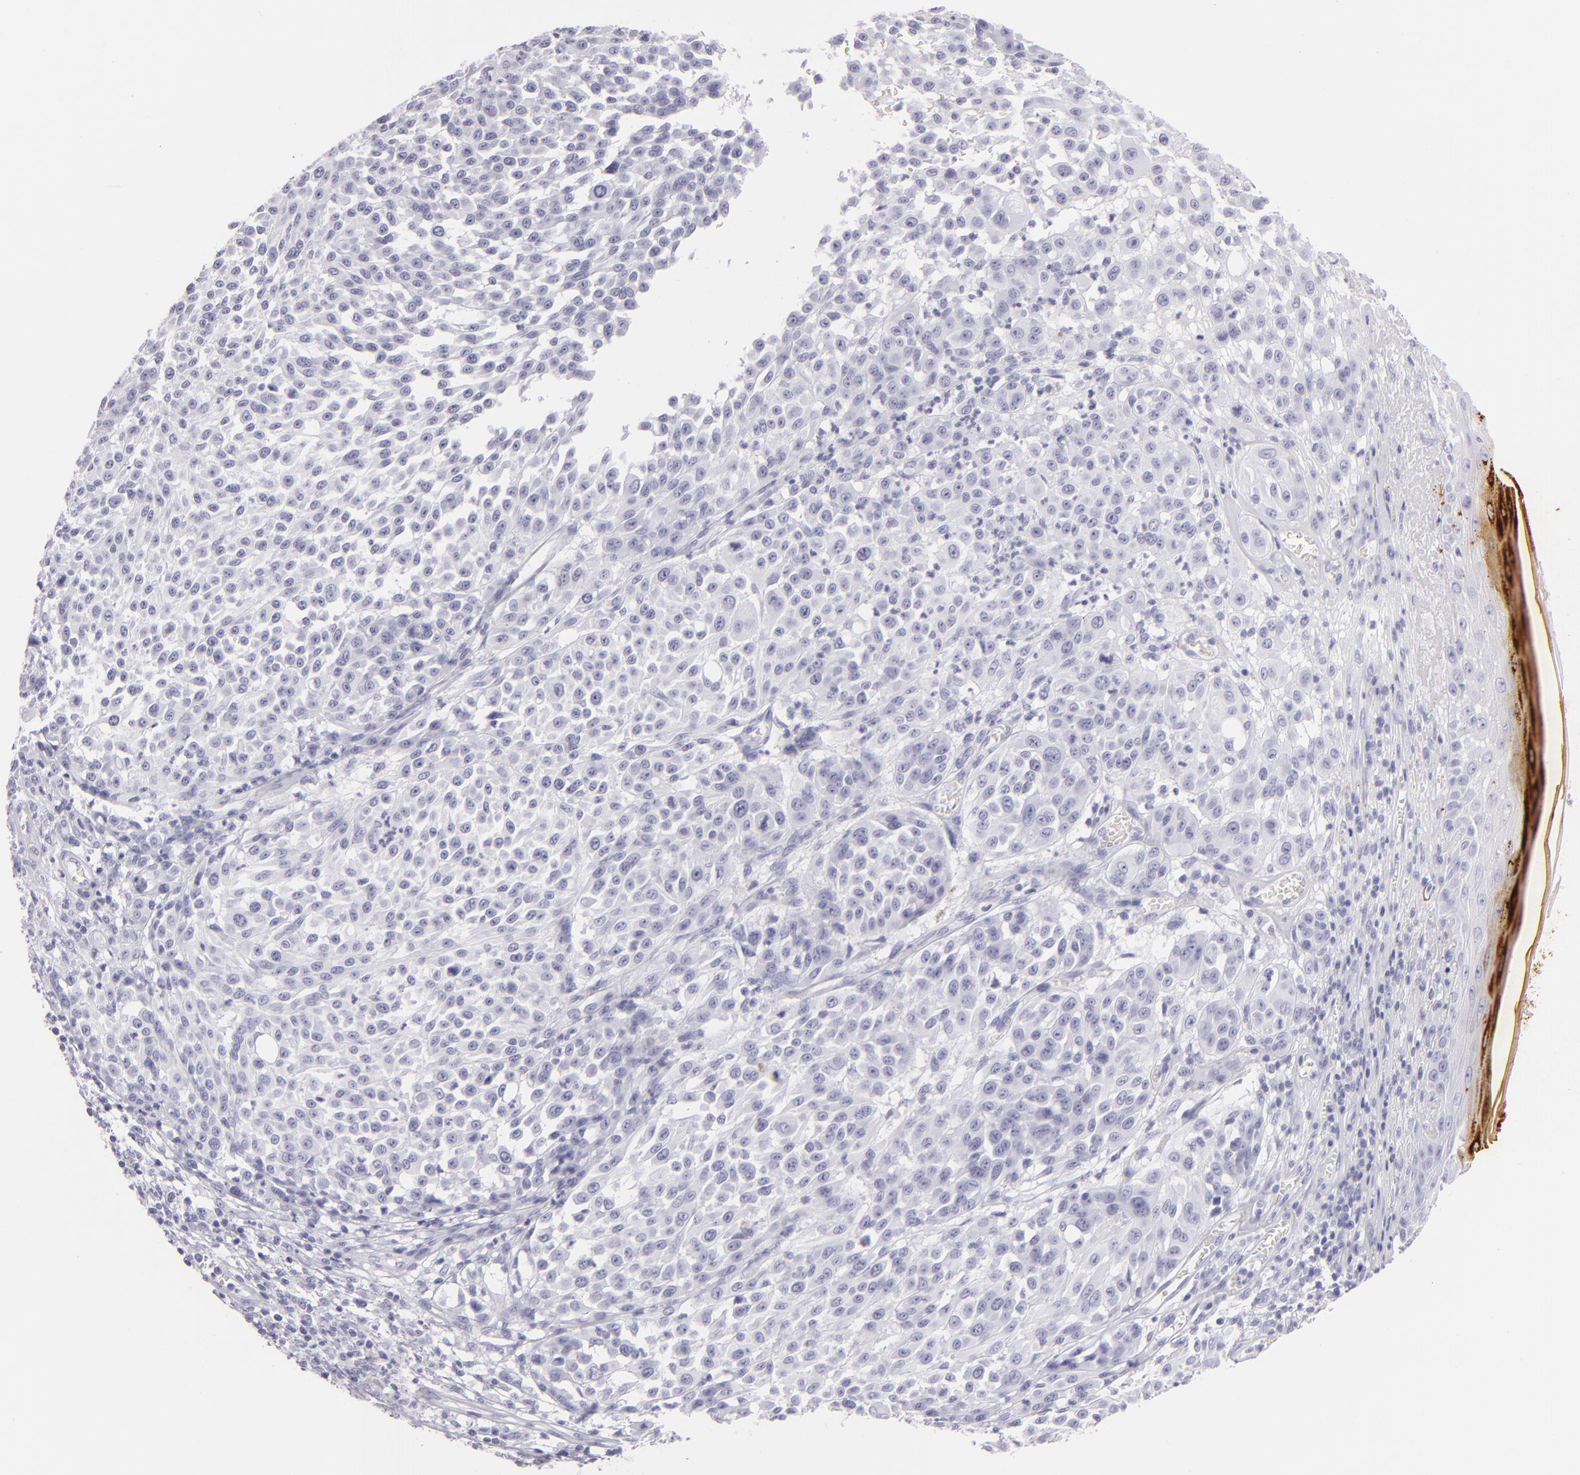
{"staining": {"intensity": "negative", "quantity": "none", "location": "none"}, "tissue": "melanoma", "cell_type": "Tumor cells", "image_type": "cancer", "snomed": [{"axis": "morphology", "description": "Malignant melanoma, NOS"}, {"axis": "topography", "description": "Skin"}], "caption": "This is an immunohistochemistry histopathology image of human malignant melanoma. There is no staining in tumor cells.", "gene": "FLG", "patient": {"sex": "female", "age": 49}}